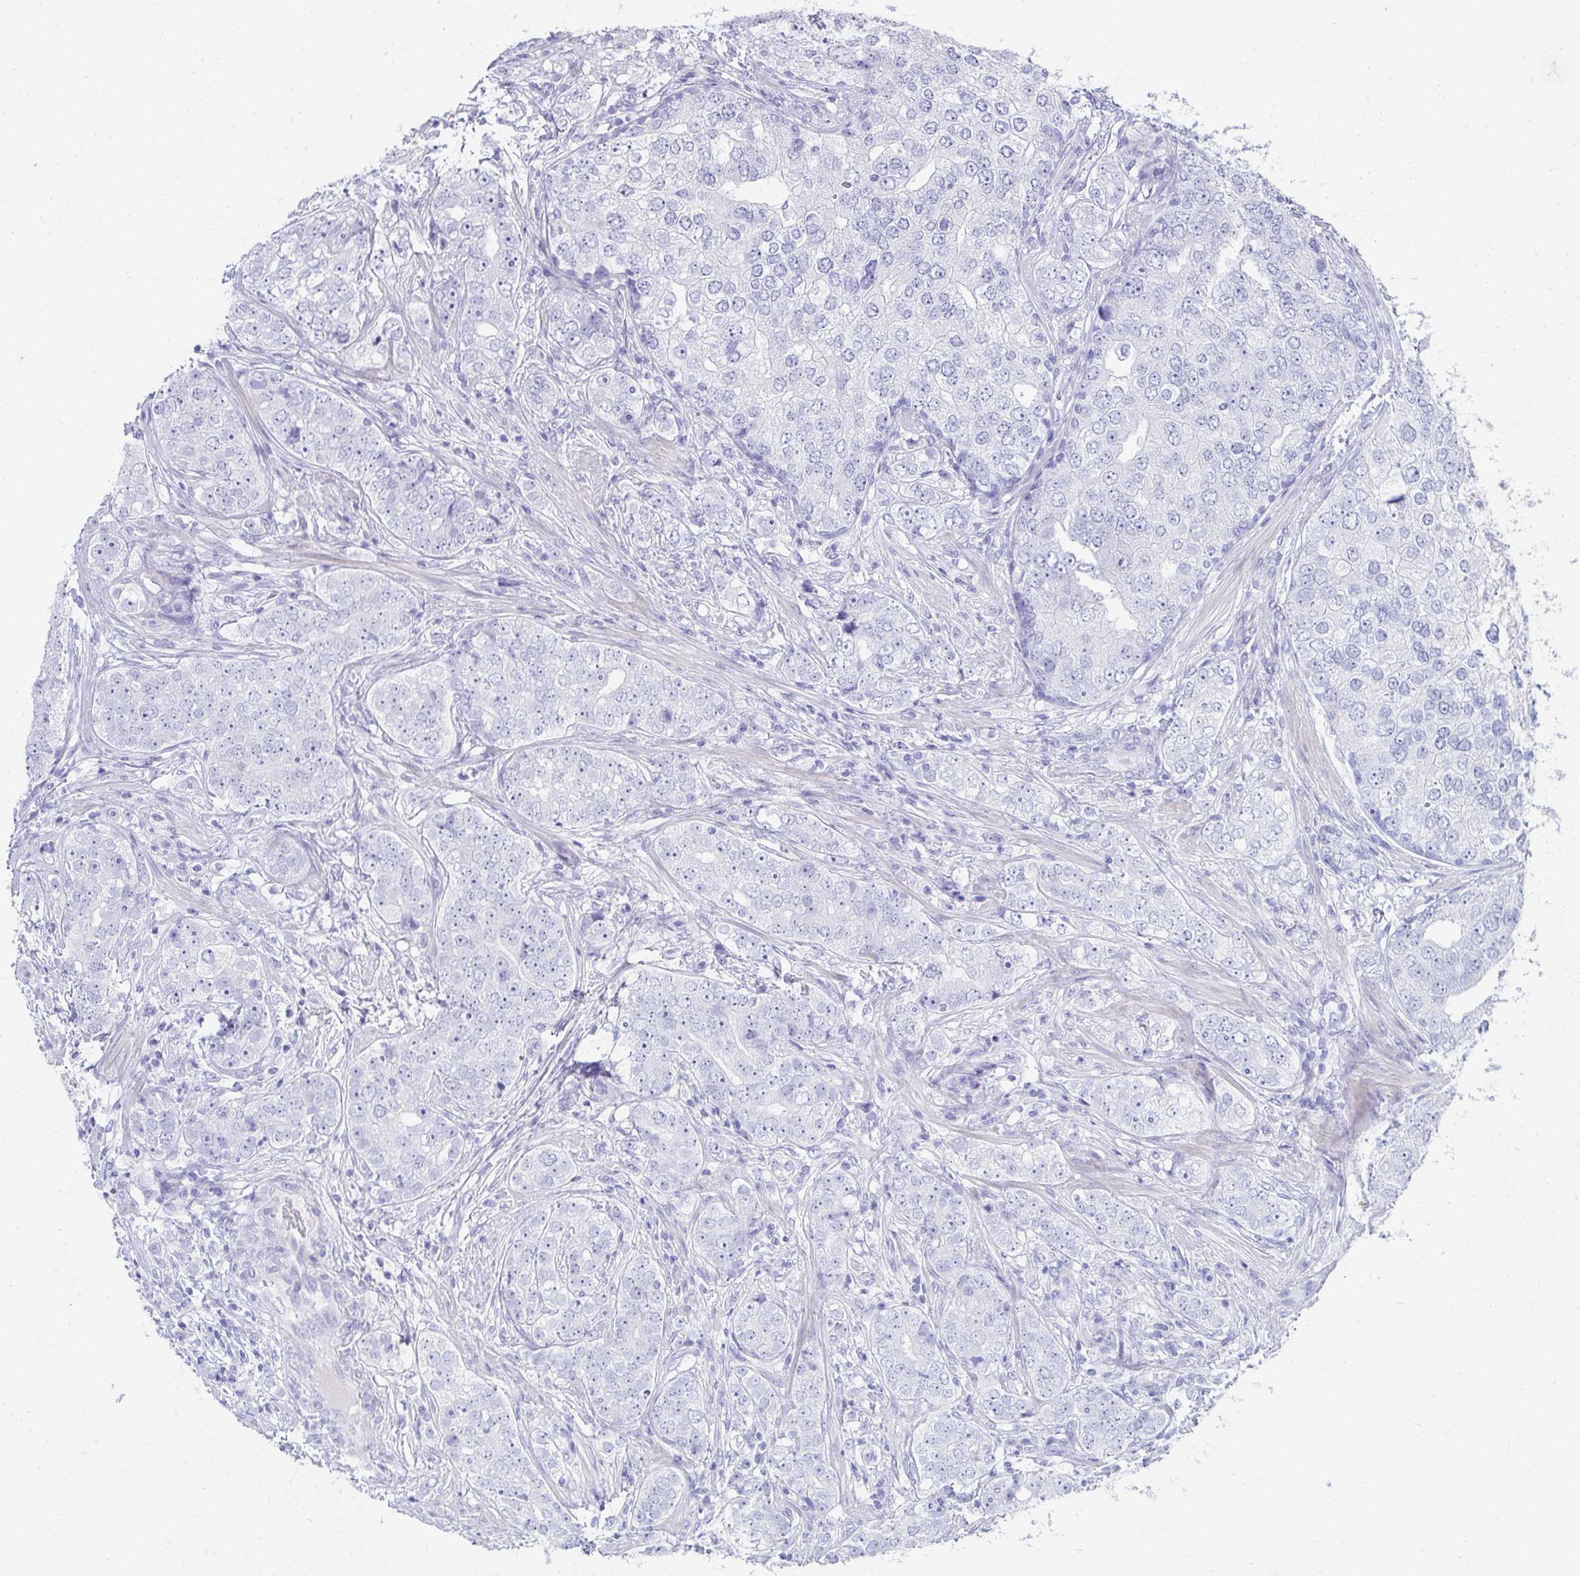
{"staining": {"intensity": "negative", "quantity": "none", "location": "none"}, "tissue": "prostate cancer", "cell_type": "Tumor cells", "image_type": "cancer", "snomed": [{"axis": "morphology", "description": "Adenocarcinoma, High grade"}, {"axis": "topography", "description": "Prostate"}], "caption": "The image displays no staining of tumor cells in high-grade adenocarcinoma (prostate).", "gene": "SEC14L3", "patient": {"sex": "male", "age": 60}}